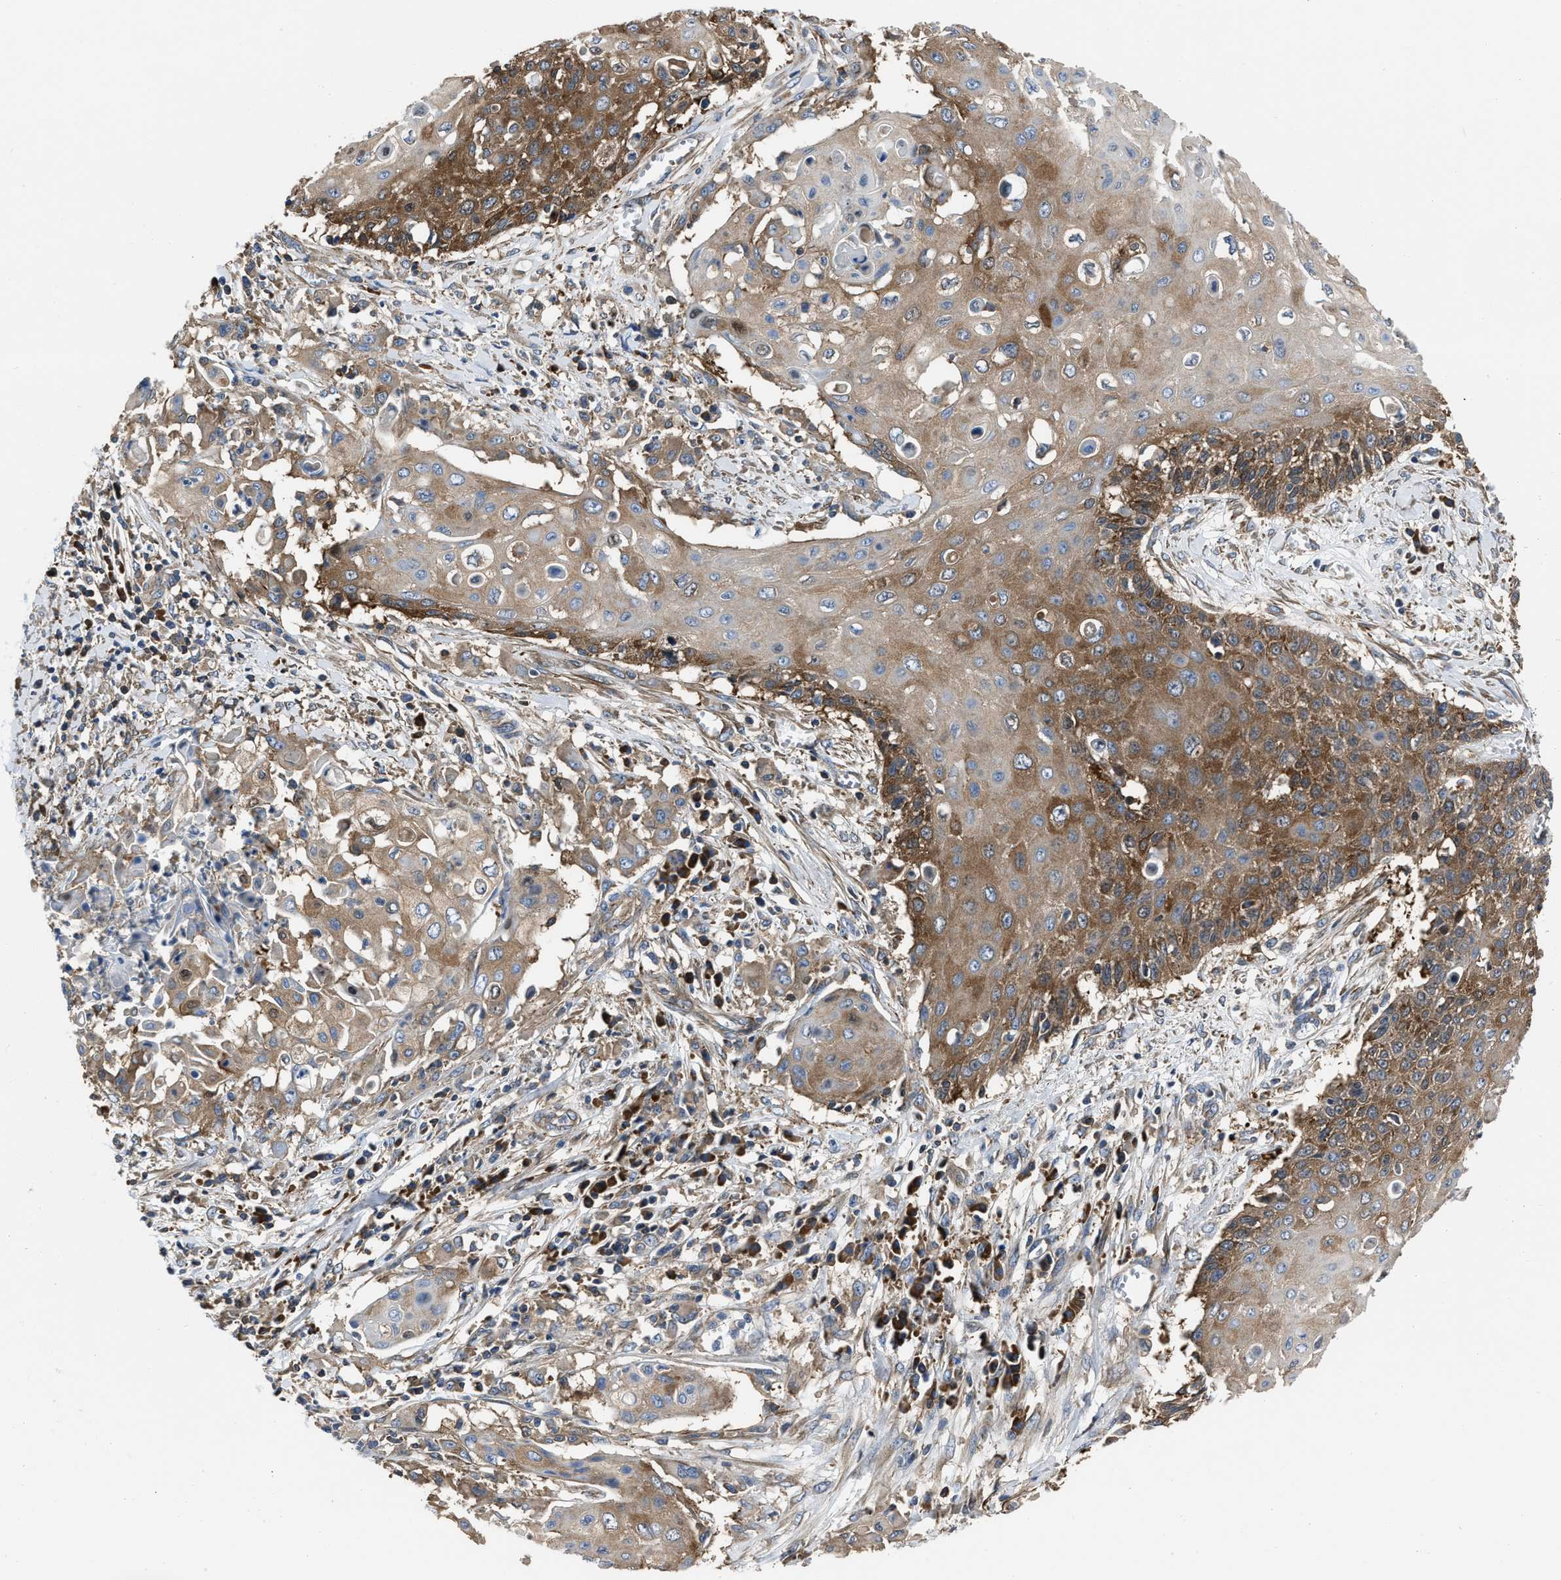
{"staining": {"intensity": "moderate", "quantity": ">75%", "location": "cytoplasmic/membranous"}, "tissue": "cervical cancer", "cell_type": "Tumor cells", "image_type": "cancer", "snomed": [{"axis": "morphology", "description": "Squamous cell carcinoma, NOS"}, {"axis": "topography", "description": "Cervix"}], "caption": "IHC staining of squamous cell carcinoma (cervical), which displays medium levels of moderate cytoplasmic/membranous expression in approximately >75% of tumor cells indicating moderate cytoplasmic/membranous protein staining. The staining was performed using DAB (brown) for protein detection and nuclei were counterstained in hematoxylin (blue).", "gene": "YARS1", "patient": {"sex": "female", "age": 39}}